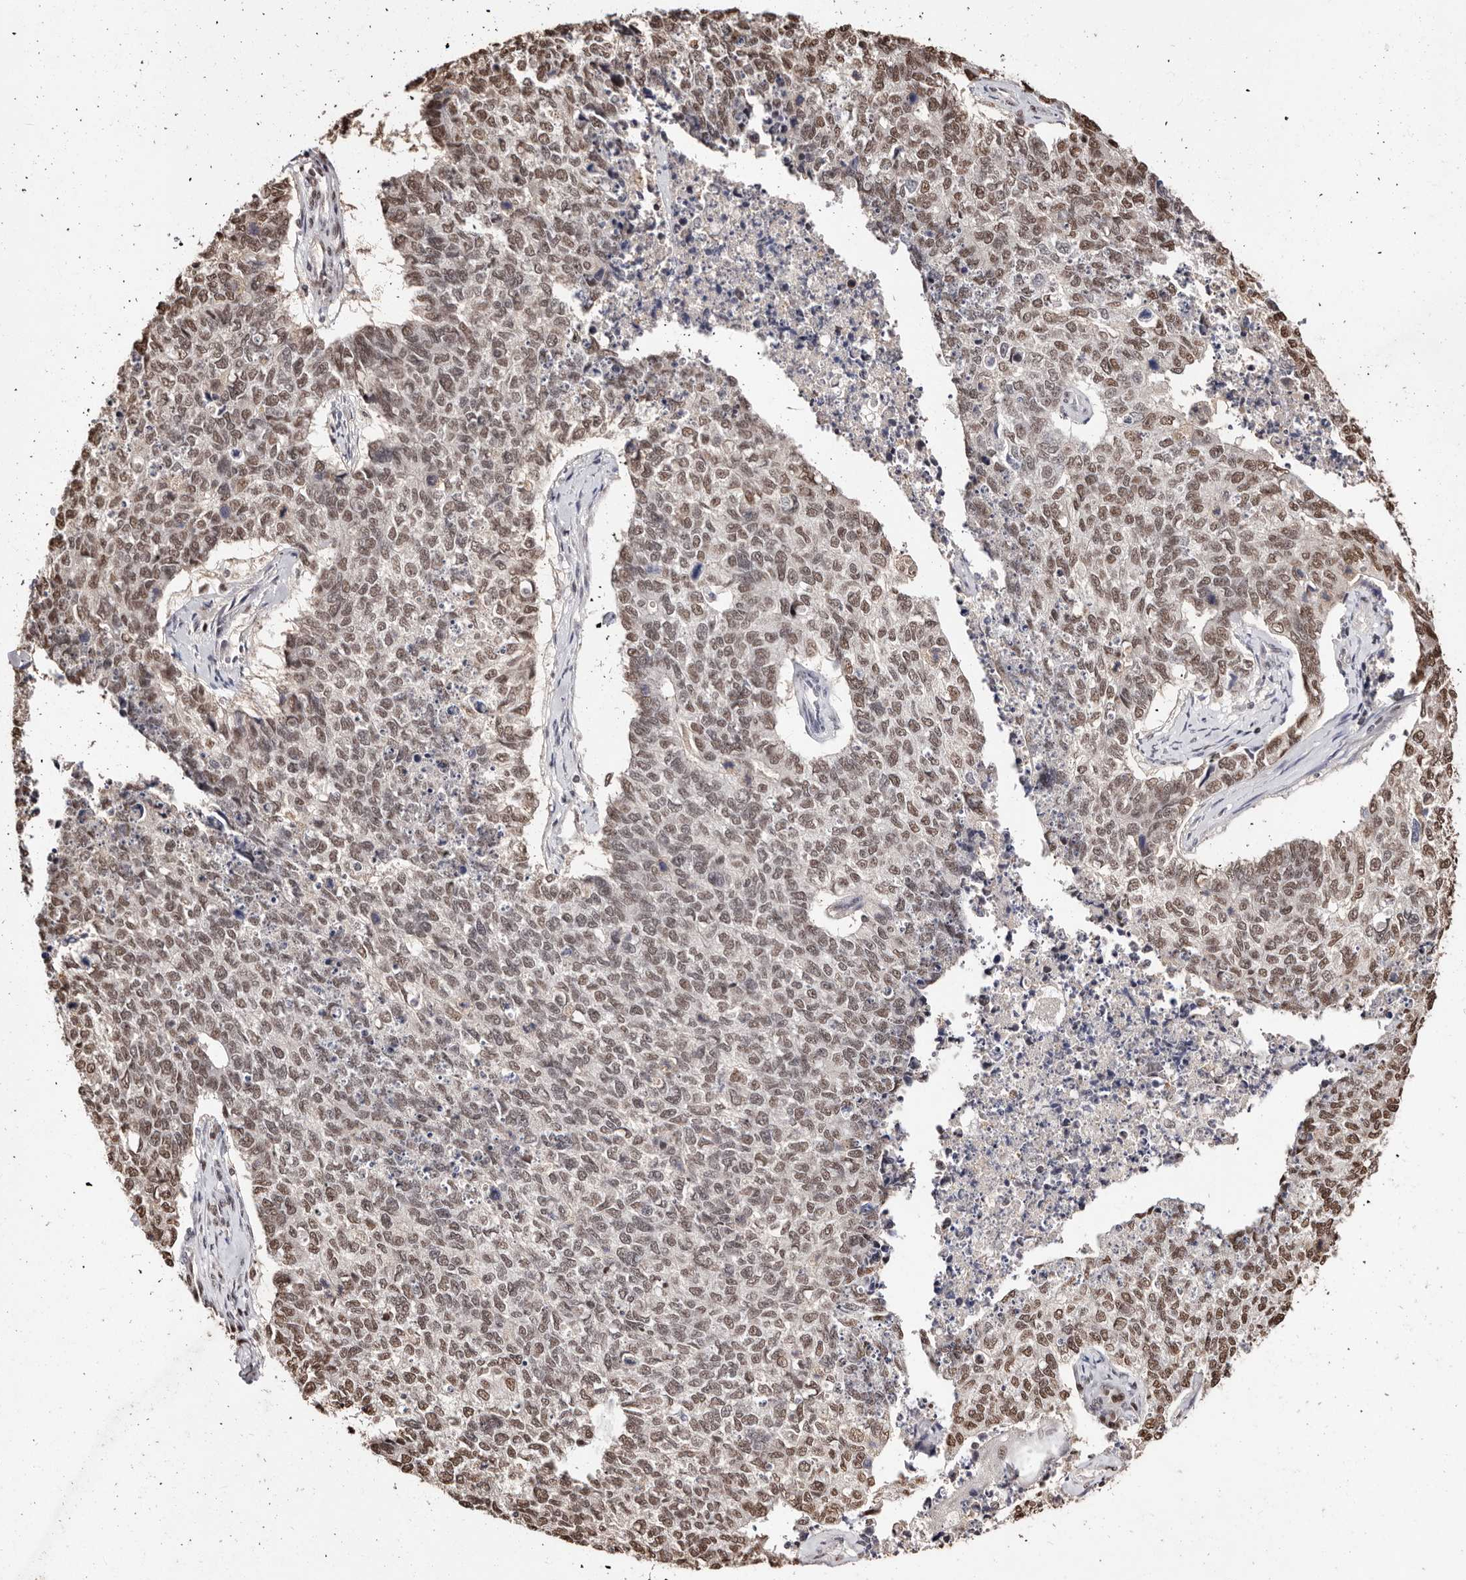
{"staining": {"intensity": "moderate", "quantity": ">75%", "location": "nuclear"}, "tissue": "cervical cancer", "cell_type": "Tumor cells", "image_type": "cancer", "snomed": [{"axis": "morphology", "description": "Squamous cell carcinoma, NOS"}, {"axis": "topography", "description": "Cervix"}], "caption": "Tumor cells show medium levels of moderate nuclear staining in about >75% of cells in human cervical squamous cell carcinoma.", "gene": "BICRAL", "patient": {"sex": "female", "age": 63}}